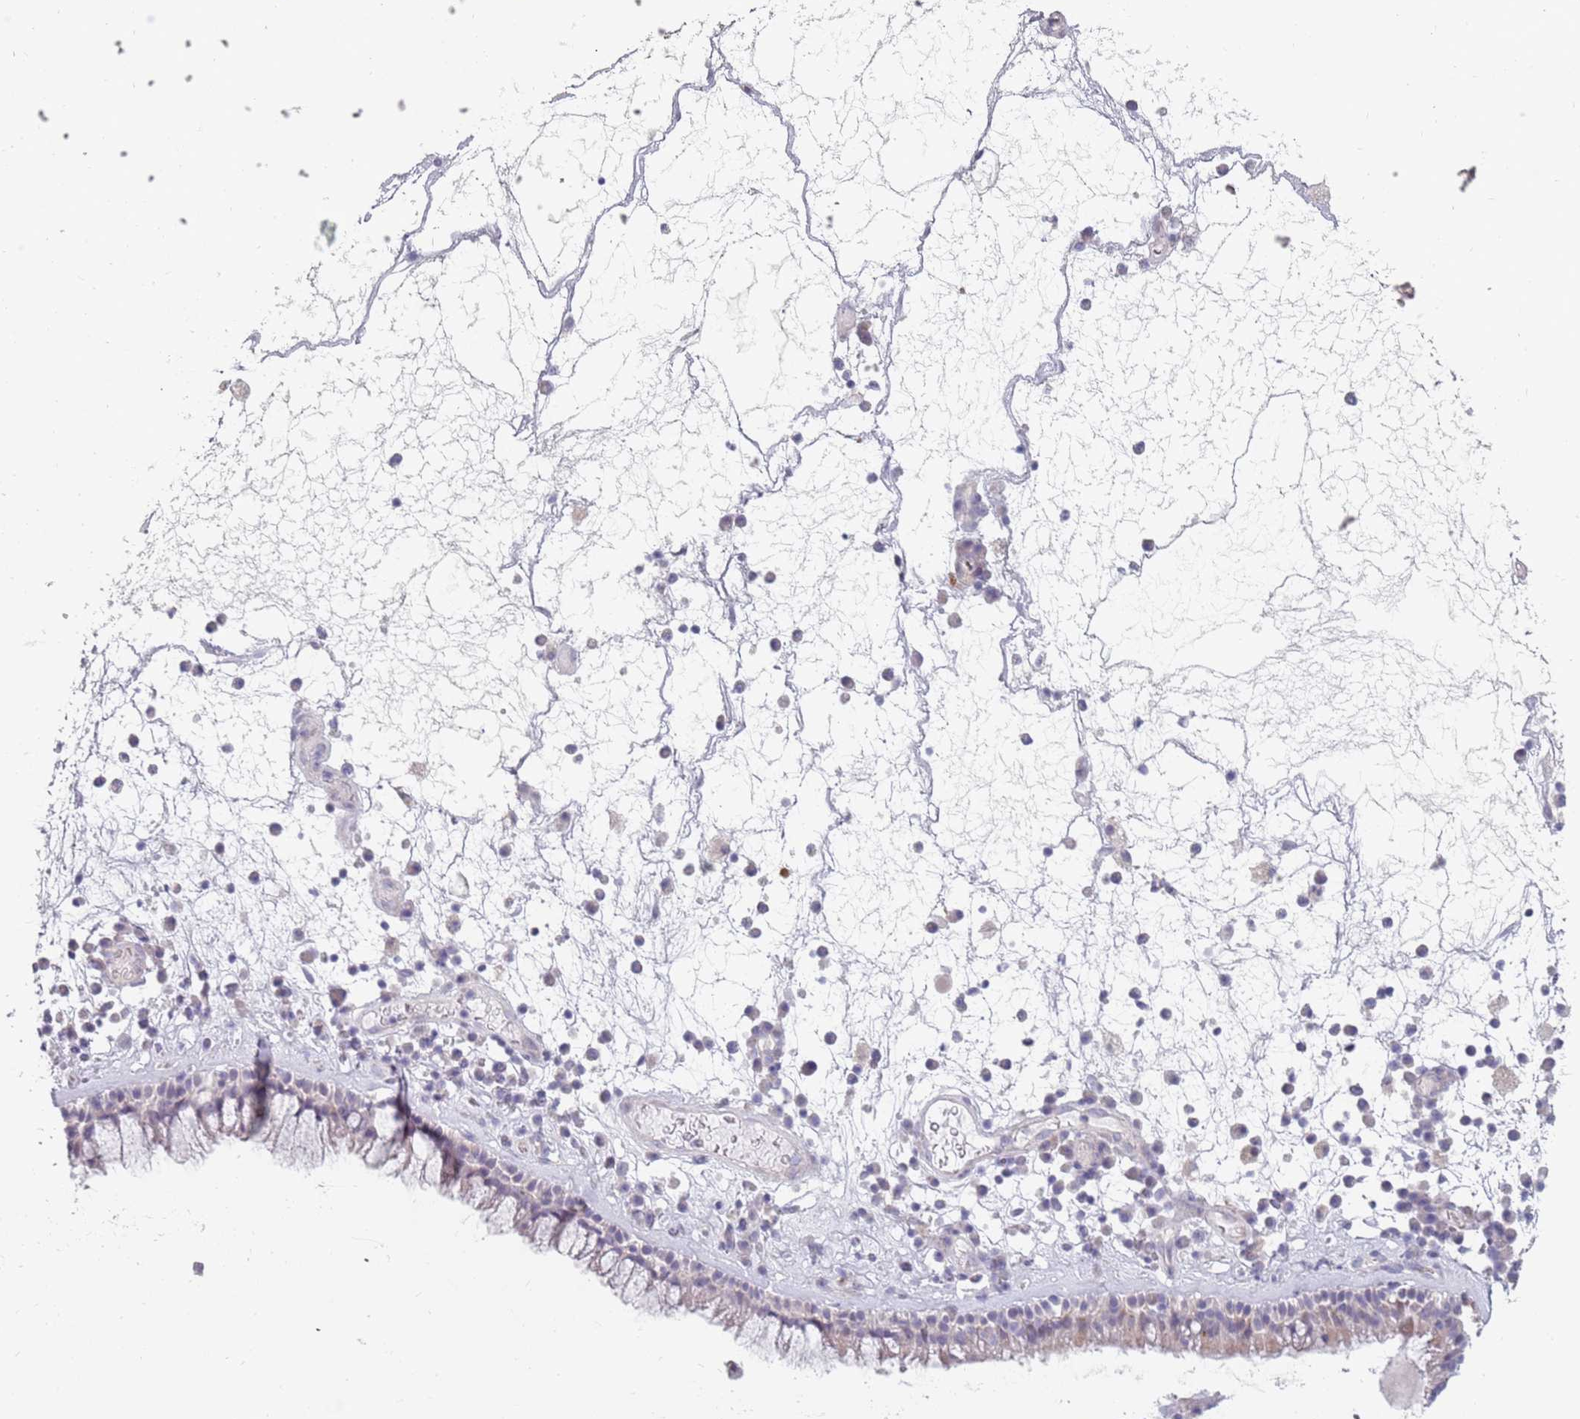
{"staining": {"intensity": "negative", "quantity": "none", "location": "none"}, "tissue": "nasopharynx", "cell_type": "Respiratory epithelial cells", "image_type": "normal", "snomed": [{"axis": "morphology", "description": "Normal tissue, NOS"}, {"axis": "morphology", "description": "Inflammation, NOS"}, {"axis": "topography", "description": "Nasopharynx"}], "caption": "IHC of benign human nasopharynx exhibits no expression in respiratory epithelial cells. (Brightfield microscopy of DAB IHC at high magnification).", "gene": "DDX4", "patient": {"sex": "male", "age": 70}}